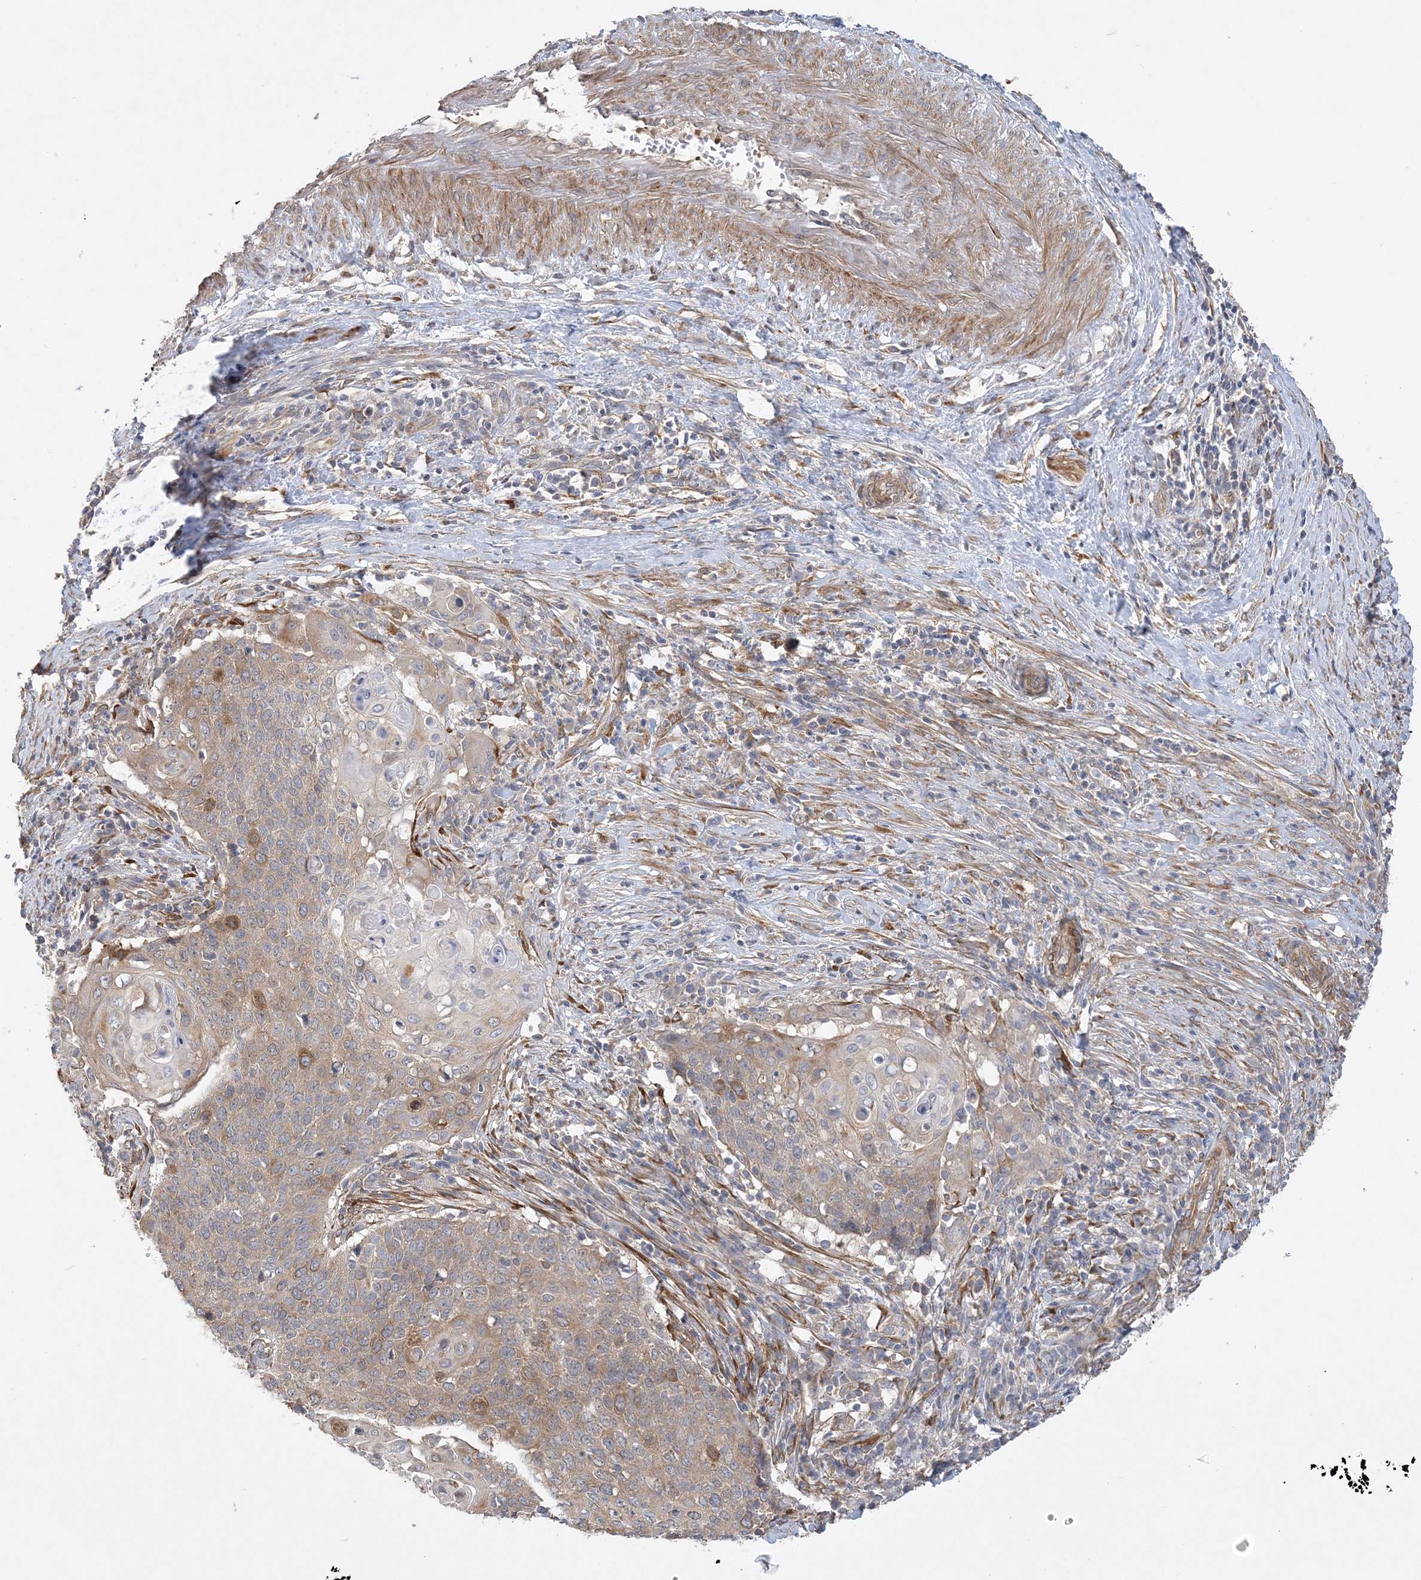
{"staining": {"intensity": "weak", "quantity": "25%-75%", "location": "cytoplasmic/membranous"}, "tissue": "cervical cancer", "cell_type": "Tumor cells", "image_type": "cancer", "snomed": [{"axis": "morphology", "description": "Squamous cell carcinoma, NOS"}, {"axis": "topography", "description": "Cervix"}], "caption": "Immunohistochemistry (IHC) image of neoplastic tissue: human cervical cancer stained using immunohistochemistry reveals low levels of weak protein expression localized specifically in the cytoplasmic/membranous of tumor cells, appearing as a cytoplasmic/membranous brown color.", "gene": "MAP4K5", "patient": {"sex": "female", "age": 39}}